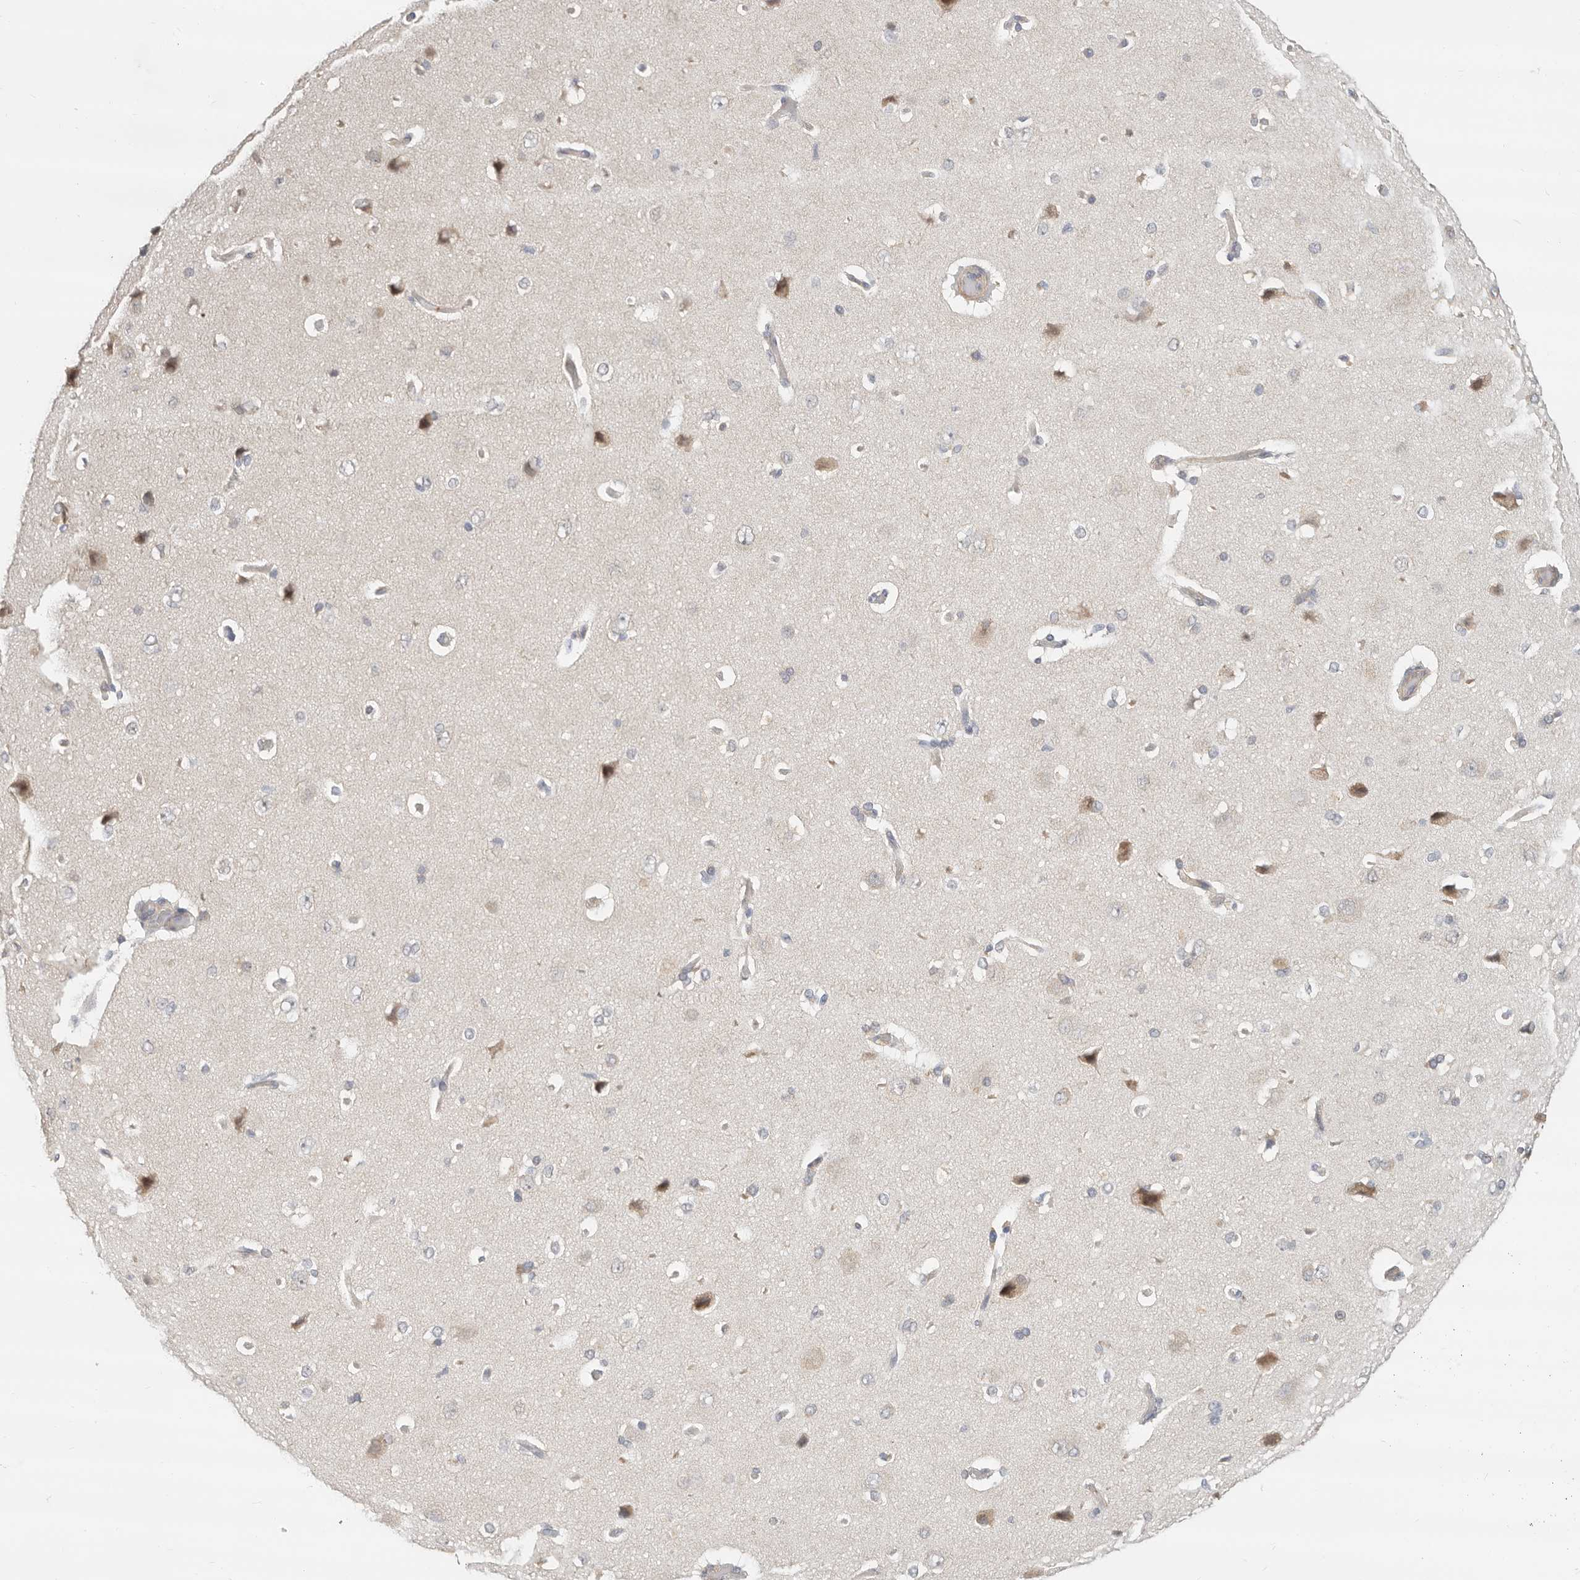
{"staining": {"intensity": "negative", "quantity": "none", "location": "none"}, "tissue": "cerebral cortex", "cell_type": "Endothelial cells", "image_type": "normal", "snomed": [{"axis": "morphology", "description": "Normal tissue, NOS"}, {"axis": "topography", "description": "Cerebral cortex"}], "caption": "Cerebral cortex stained for a protein using immunohistochemistry (IHC) demonstrates no staining endothelial cells.", "gene": "ZRANB1", "patient": {"sex": "male", "age": 62}}